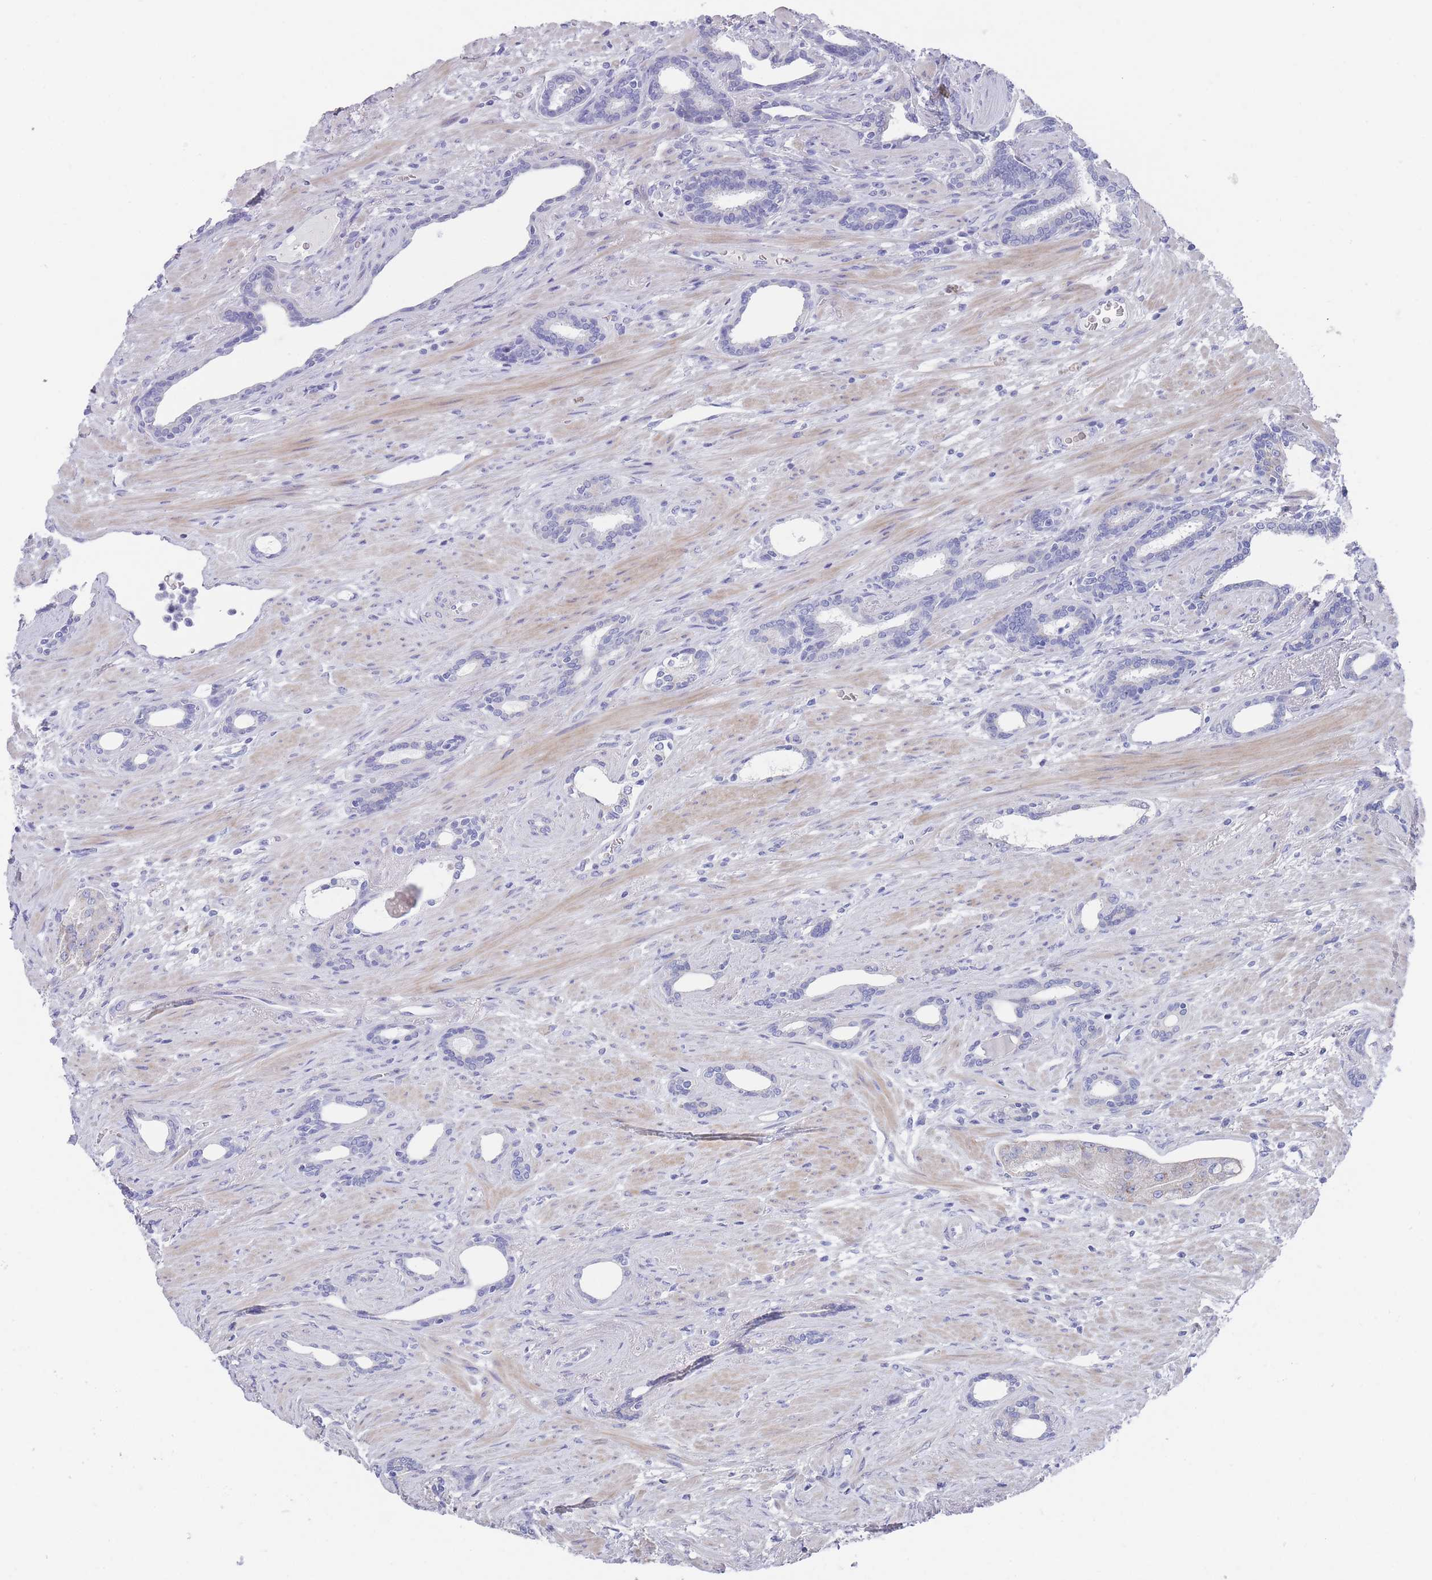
{"staining": {"intensity": "negative", "quantity": "none", "location": "none"}, "tissue": "prostate cancer", "cell_type": "Tumor cells", "image_type": "cancer", "snomed": [{"axis": "morphology", "description": "Adenocarcinoma, High grade"}, {"axis": "topography", "description": "Prostate"}], "caption": "IHC photomicrograph of human prostate cancer (high-grade adenocarcinoma) stained for a protein (brown), which displays no staining in tumor cells.", "gene": "SCCPDH", "patient": {"sex": "male", "age": 69}}